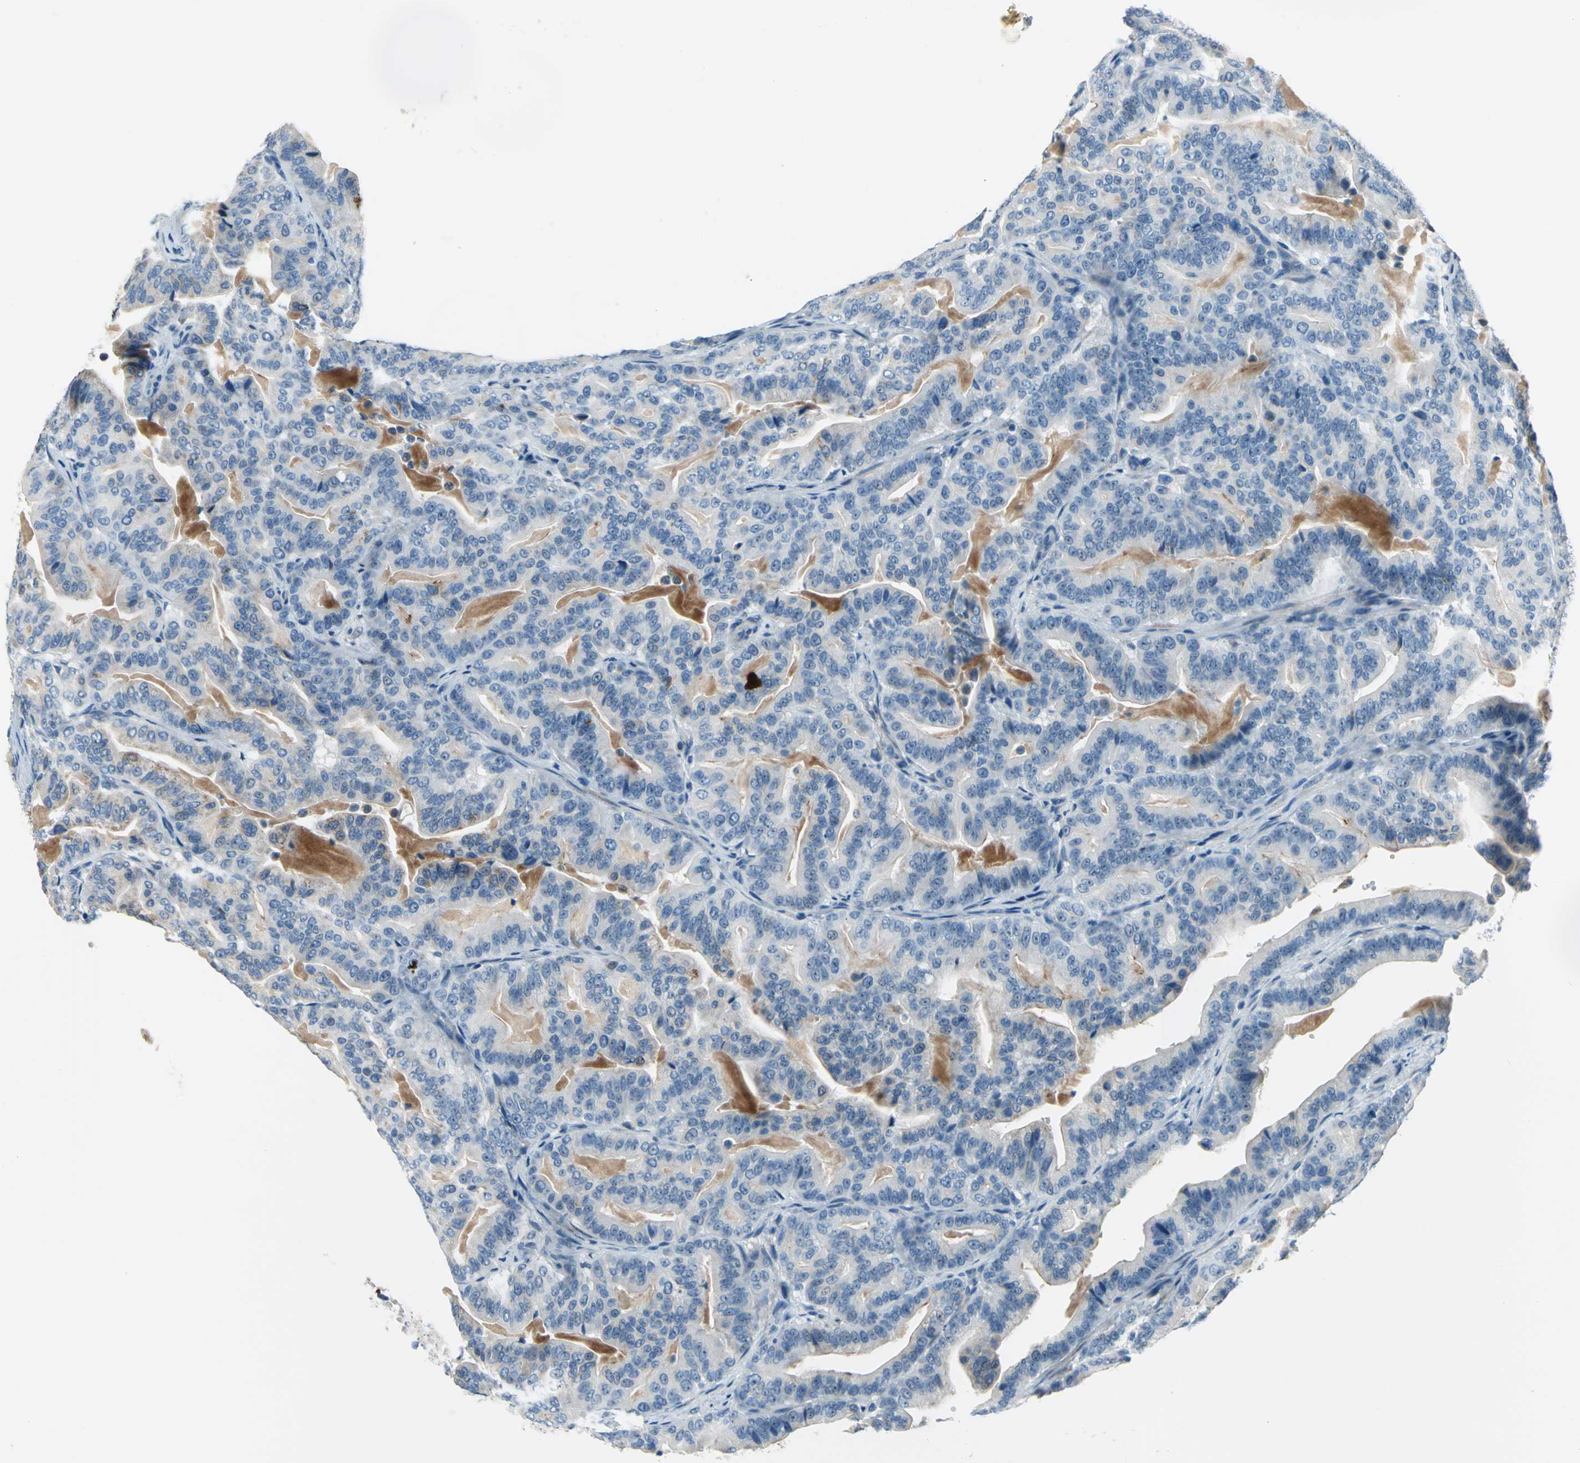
{"staining": {"intensity": "negative", "quantity": "none", "location": "none"}, "tissue": "pancreatic cancer", "cell_type": "Tumor cells", "image_type": "cancer", "snomed": [{"axis": "morphology", "description": "Adenocarcinoma, NOS"}, {"axis": "topography", "description": "Pancreas"}], "caption": "The IHC image has no significant staining in tumor cells of pancreatic adenocarcinoma tissue.", "gene": "MUC4", "patient": {"sex": "male", "age": 63}}